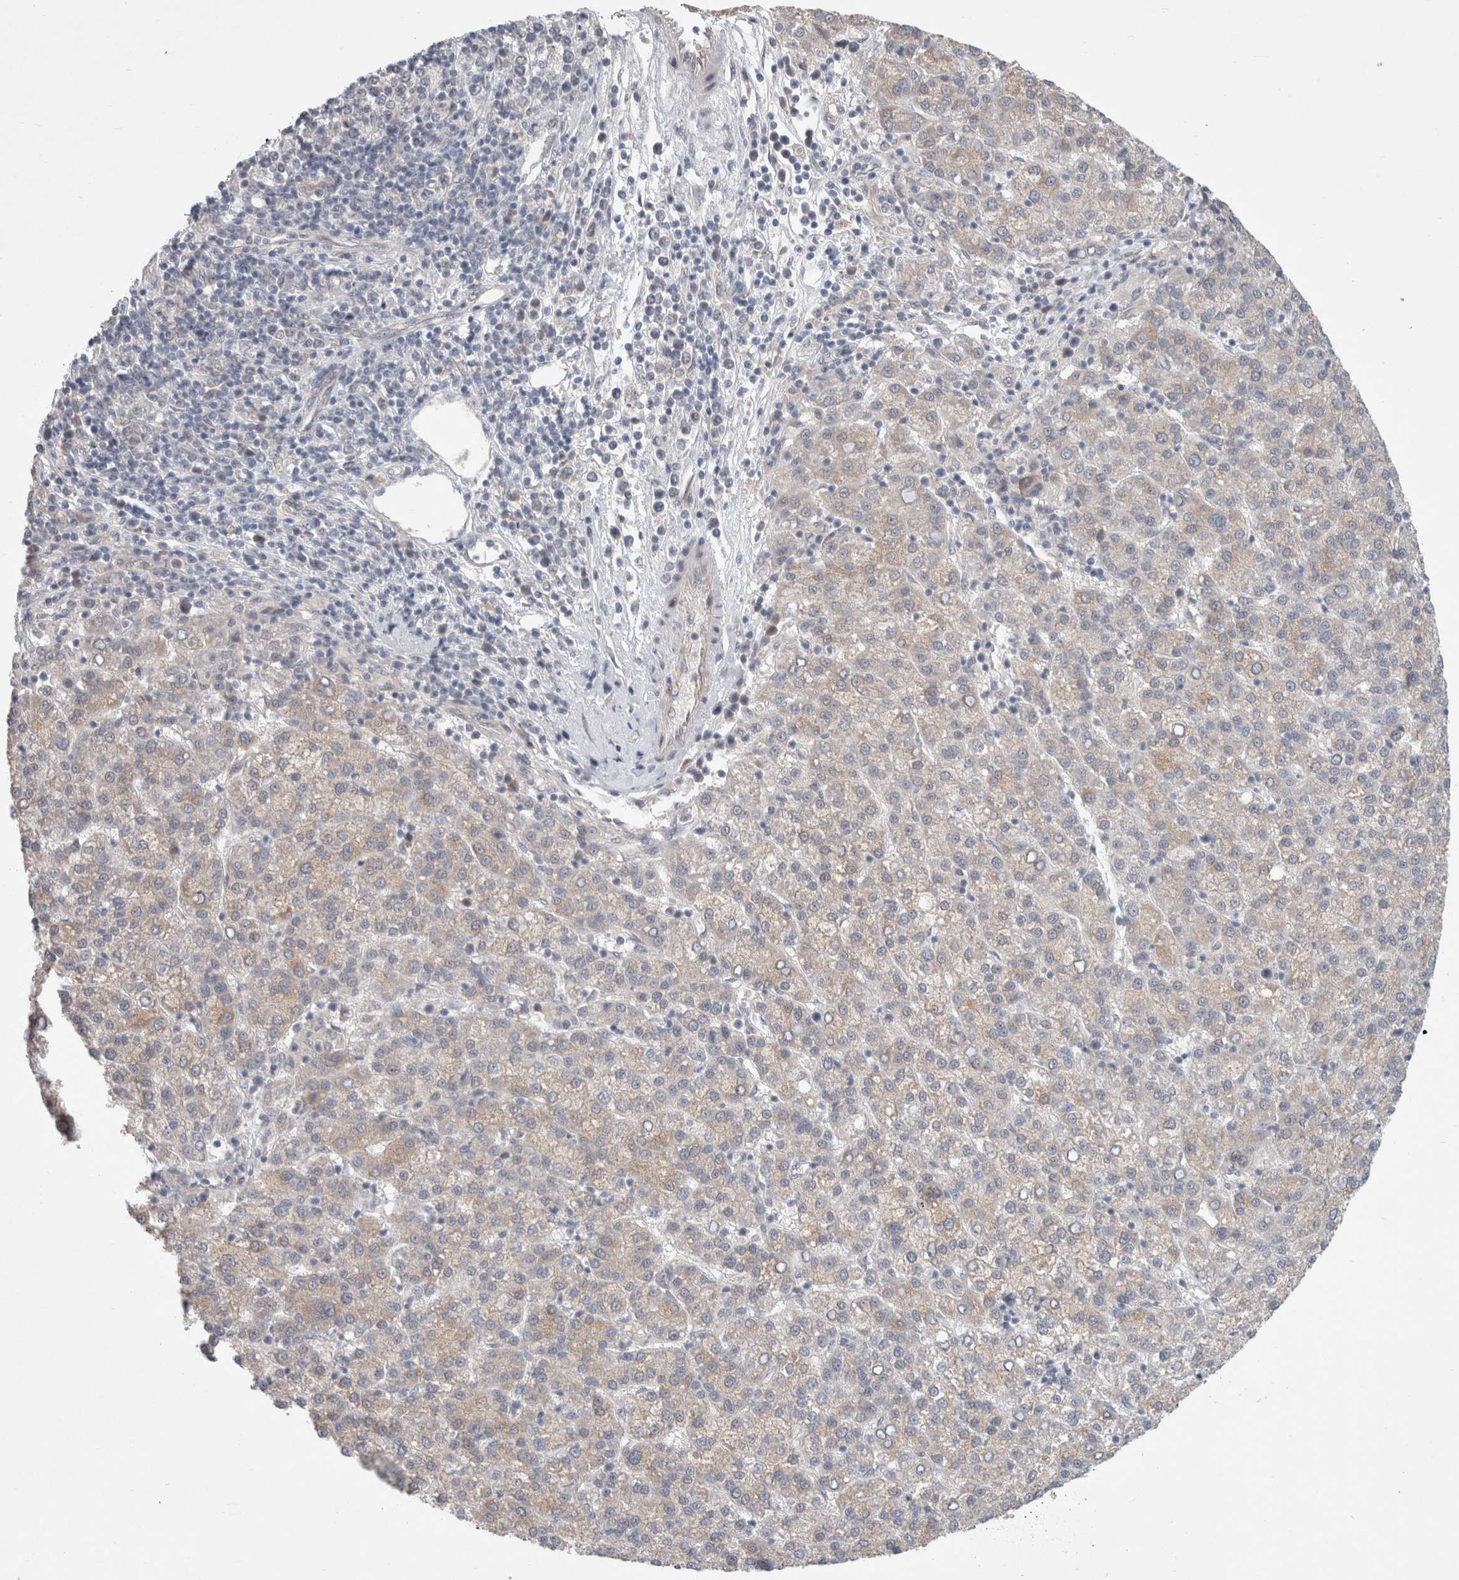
{"staining": {"intensity": "weak", "quantity": "<25%", "location": "cytoplasmic/membranous"}, "tissue": "liver cancer", "cell_type": "Tumor cells", "image_type": "cancer", "snomed": [{"axis": "morphology", "description": "Carcinoma, Hepatocellular, NOS"}, {"axis": "topography", "description": "Liver"}], "caption": "The micrograph displays no significant positivity in tumor cells of liver cancer.", "gene": "RASAL2", "patient": {"sex": "female", "age": 58}}